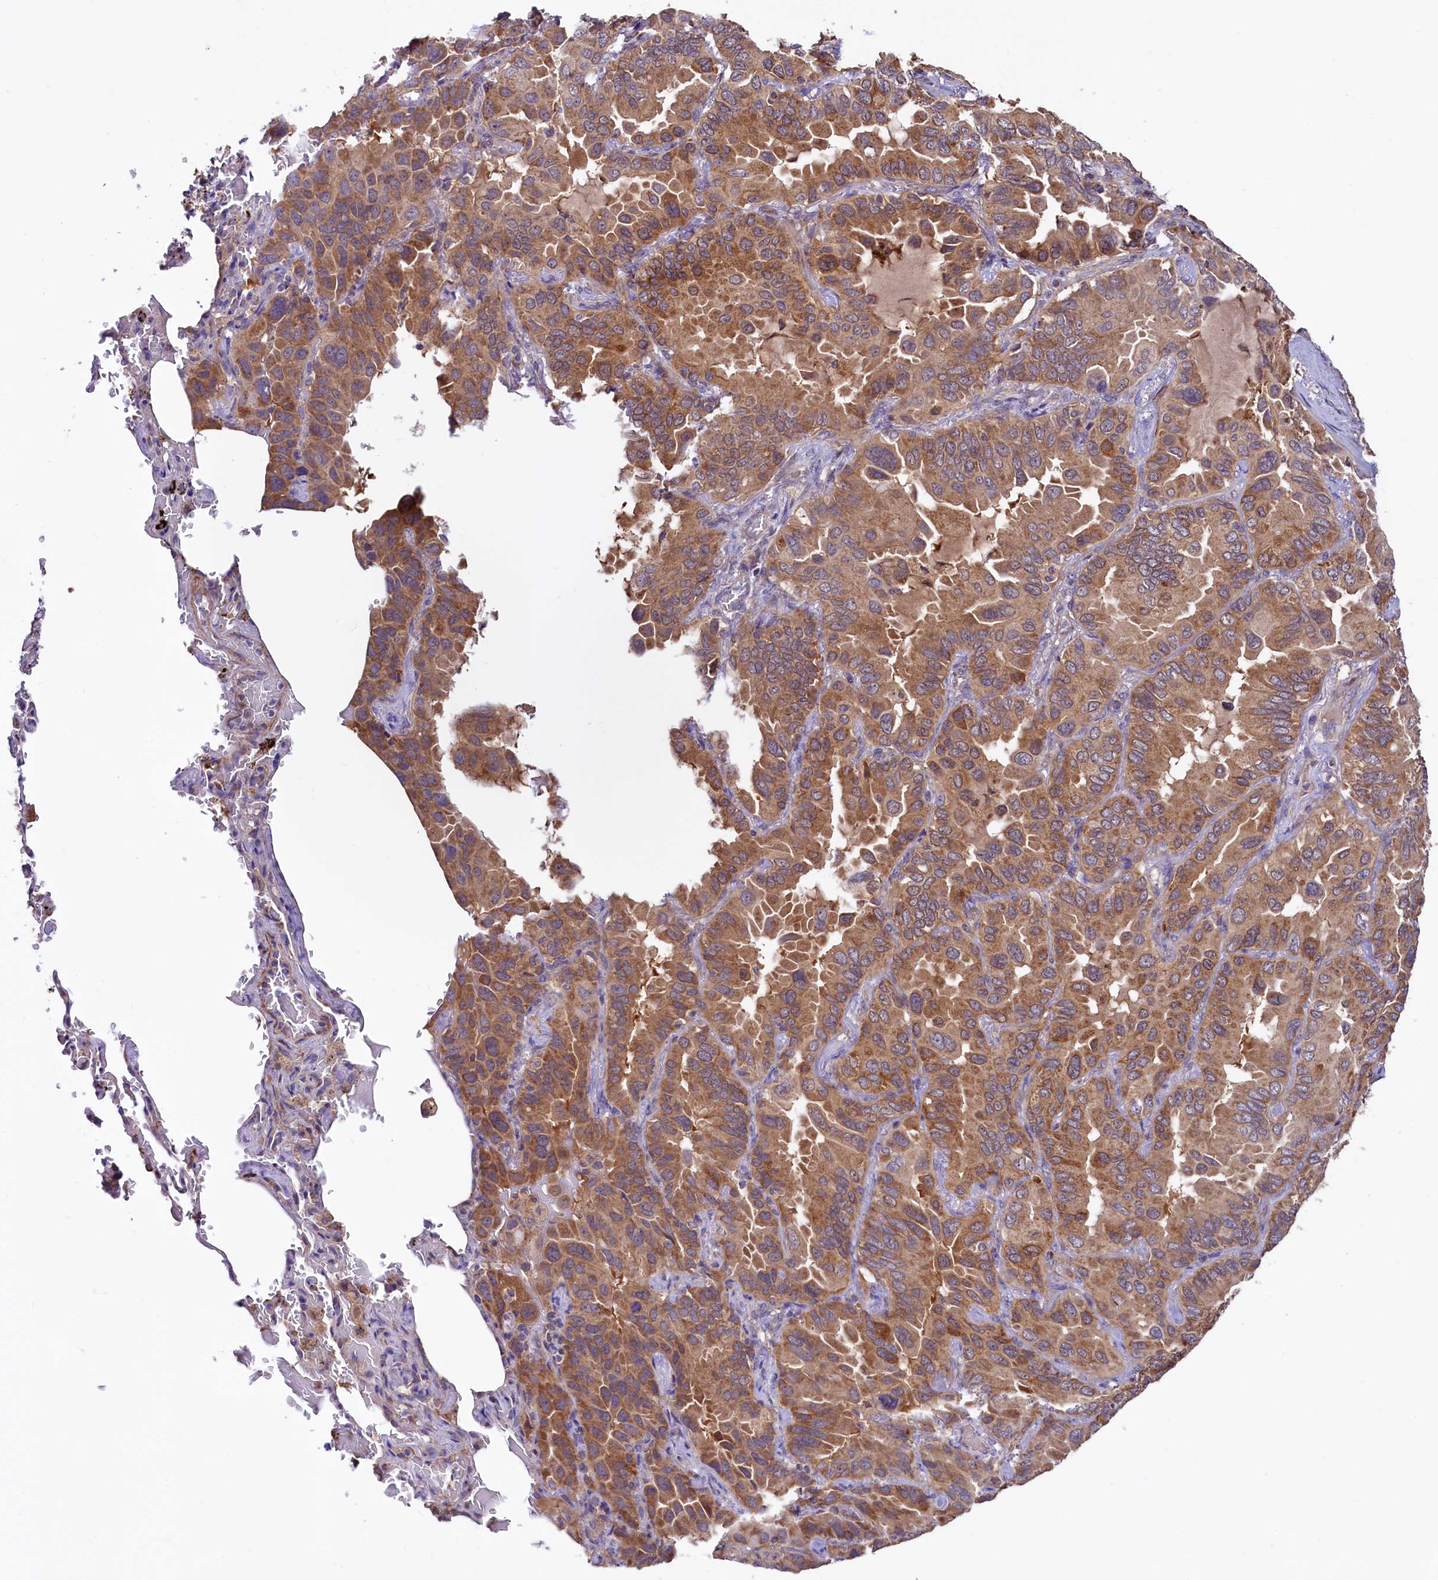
{"staining": {"intensity": "moderate", "quantity": ">75%", "location": "cytoplasmic/membranous"}, "tissue": "lung cancer", "cell_type": "Tumor cells", "image_type": "cancer", "snomed": [{"axis": "morphology", "description": "Adenocarcinoma, NOS"}, {"axis": "topography", "description": "Lung"}], "caption": "Protein analysis of adenocarcinoma (lung) tissue displays moderate cytoplasmic/membranous expression in about >75% of tumor cells. The staining is performed using DAB brown chromogen to label protein expression. The nuclei are counter-stained blue using hematoxylin.", "gene": "CIAO3", "patient": {"sex": "male", "age": 64}}